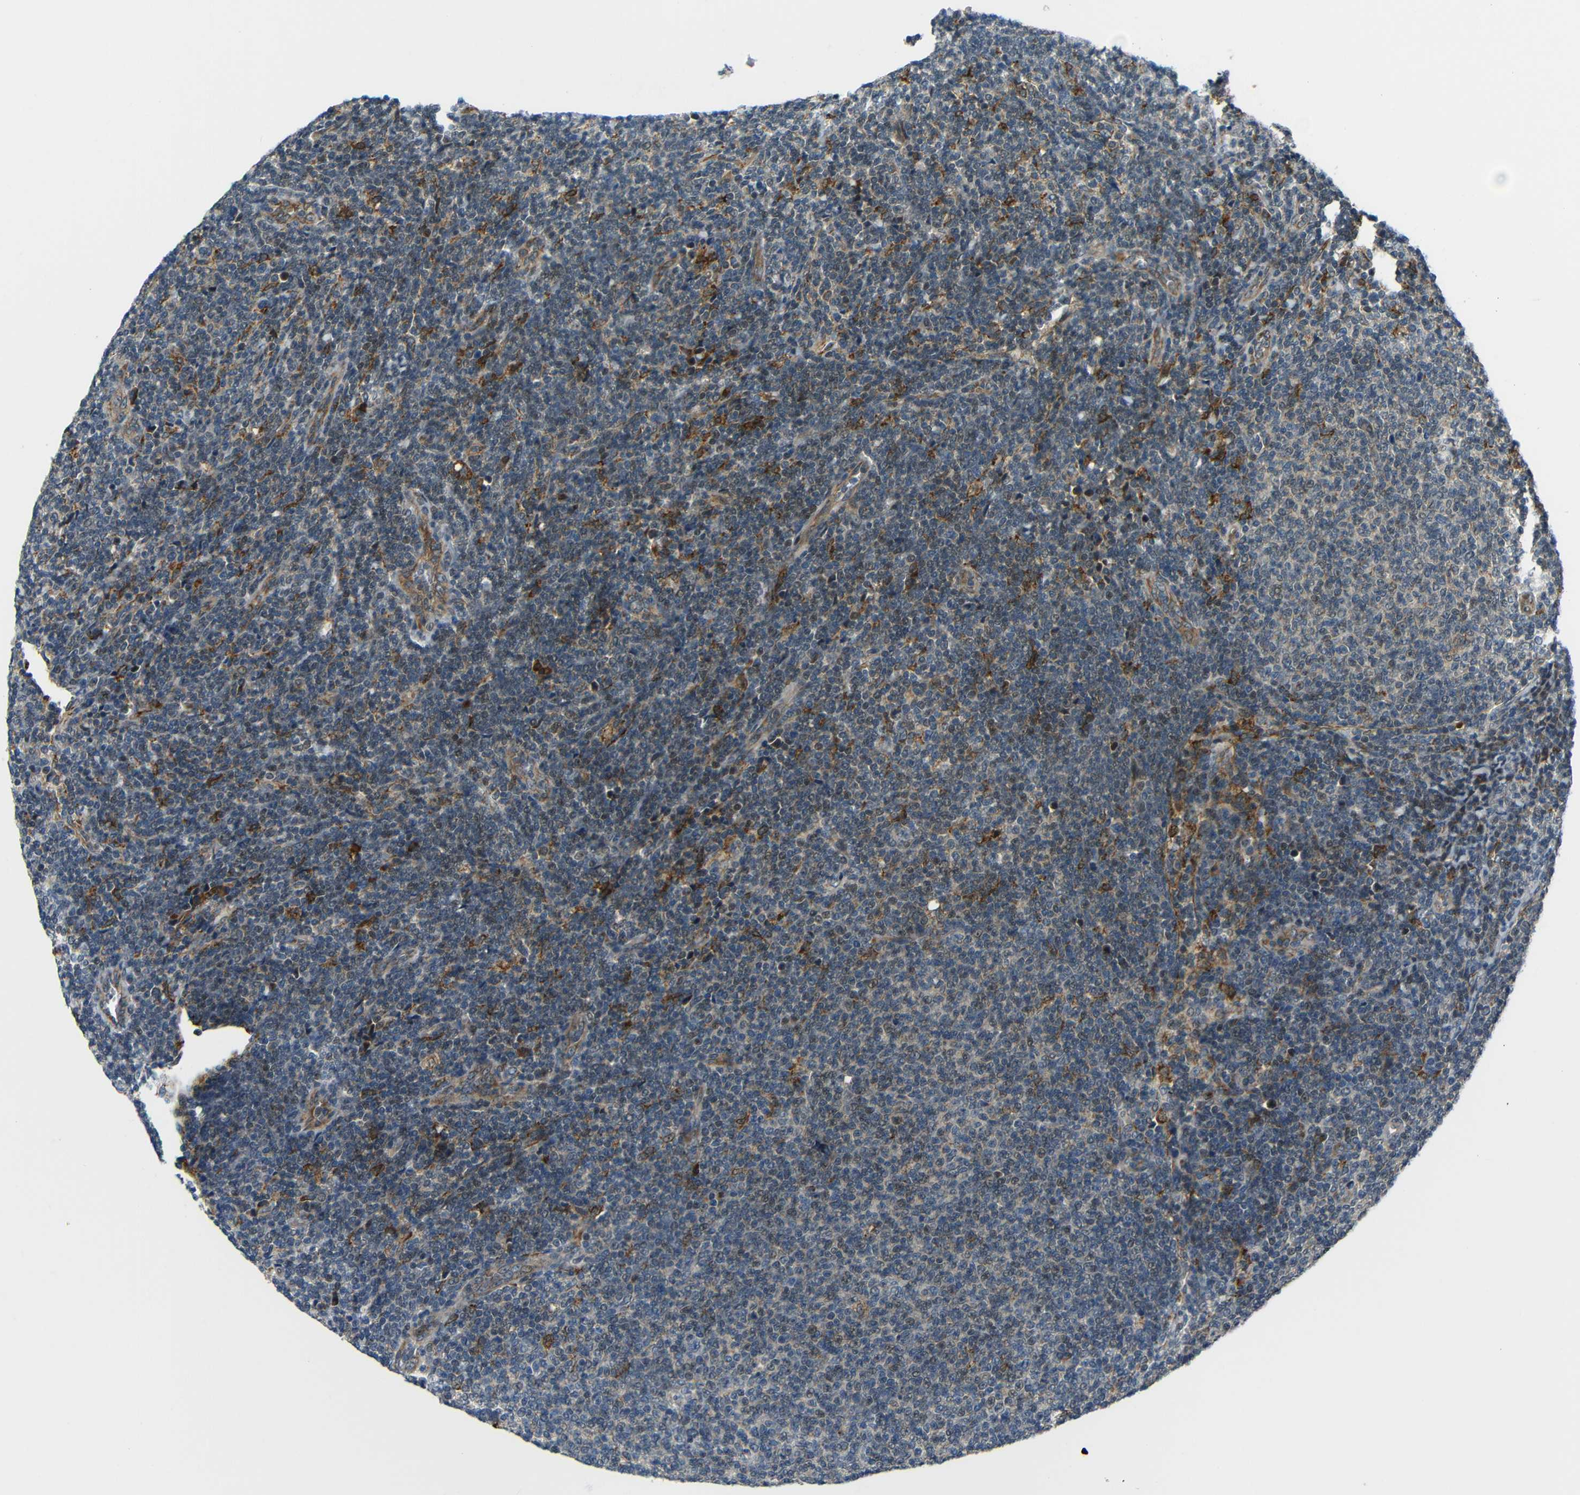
{"staining": {"intensity": "moderate", "quantity": "<25%", "location": "cytoplasmic/membranous"}, "tissue": "lymphoma", "cell_type": "Tumor cells", "image_type": "cancer", "snomed": [{"axis": "morphology", "description": "Malignant lymphoma, non-Hodgkin's type, Low grade"}, {"axis": "topography", "description": "Lymph node"}], "caption": "Approximately <25% of tumor cells in human lymphoma display moderate cytoplasmic/membranous protein expression as visualized by brown immunohistochemical staining.", "gene": "SYDE1", "patient": {"sex": "male", "age": 66}}